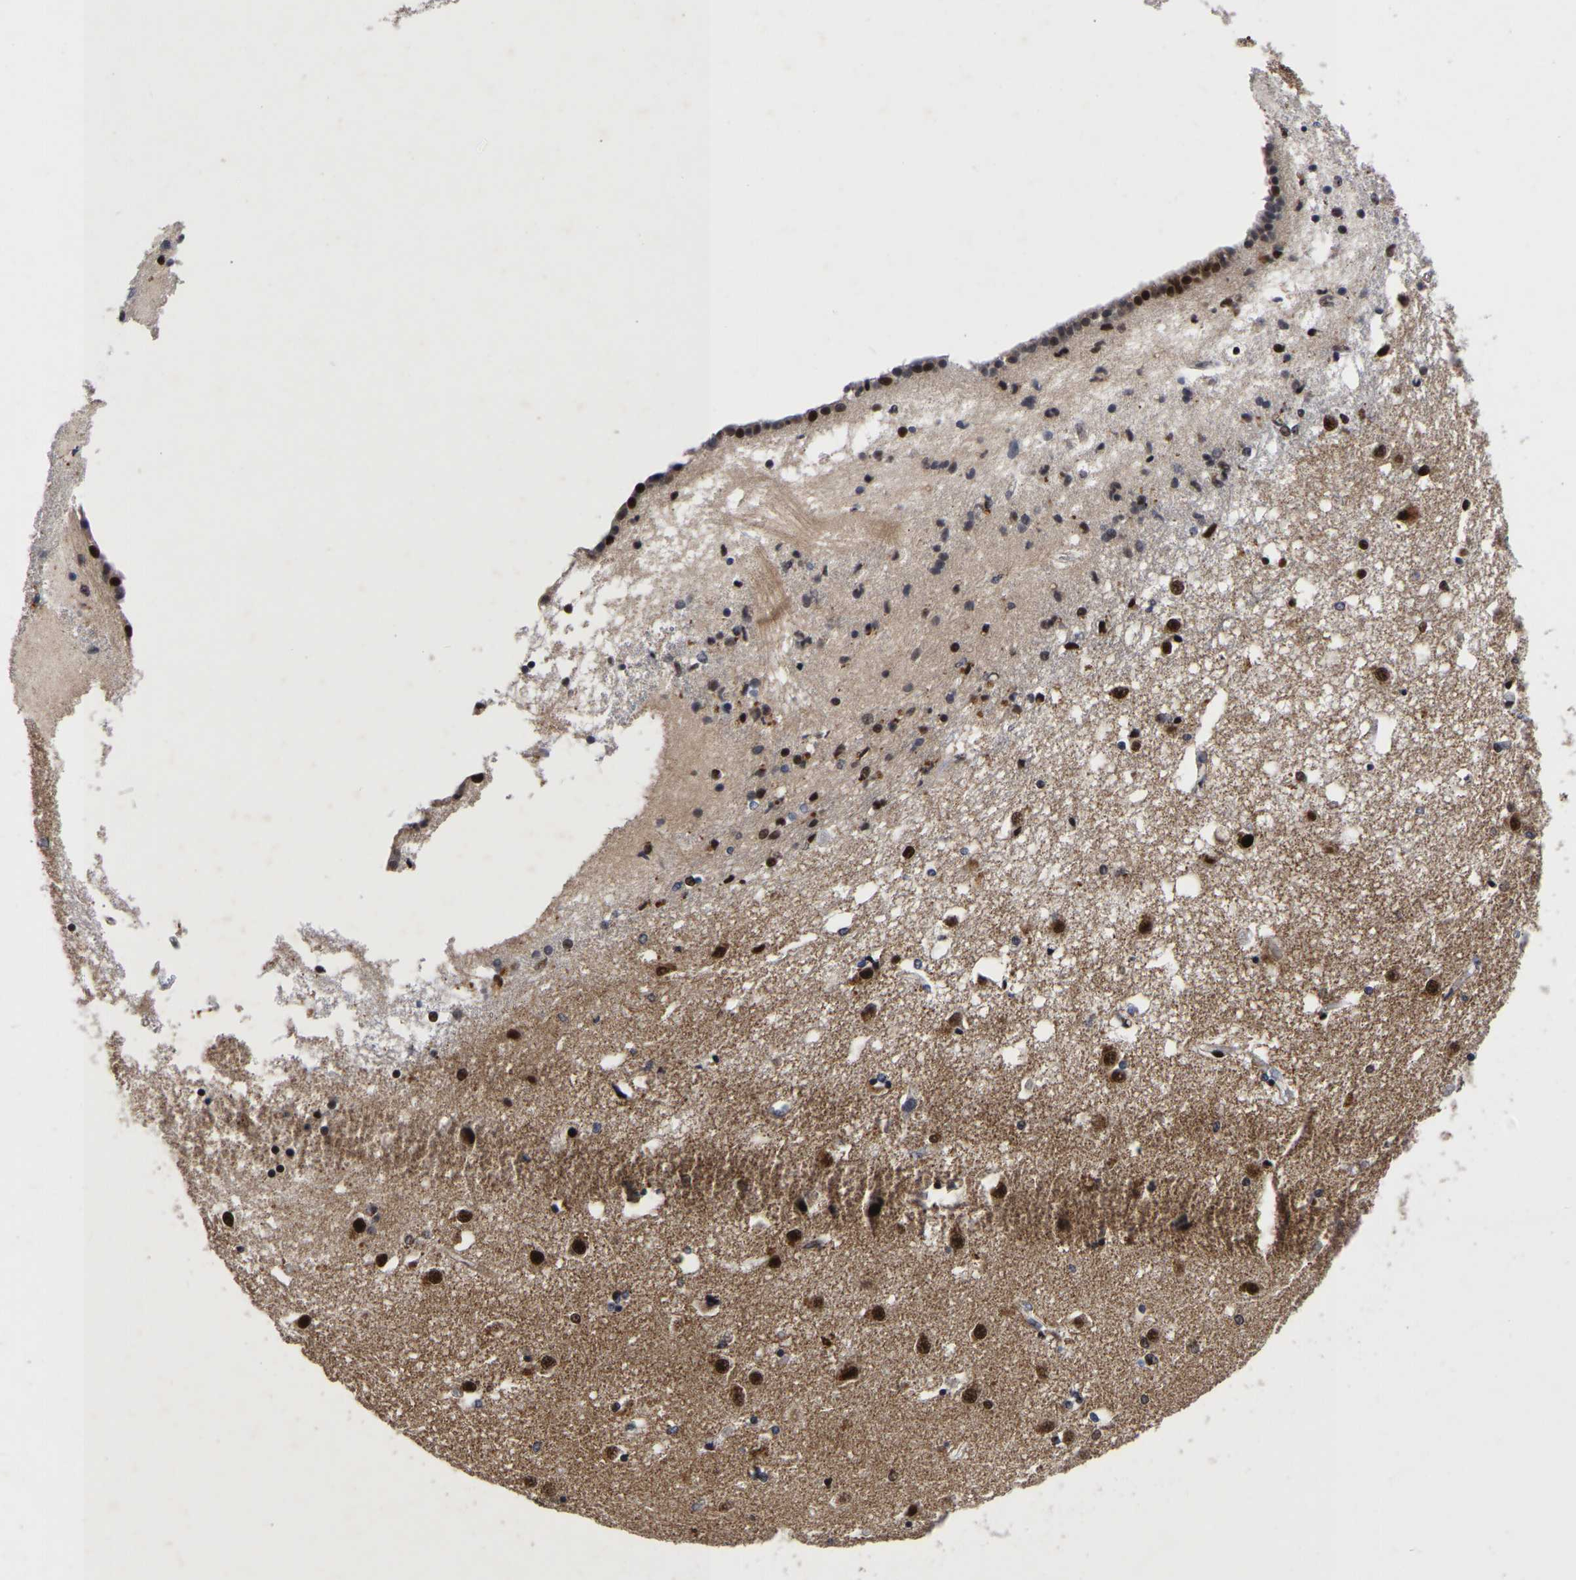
{"staining": {"intensity": "strong", "quantity": "25%-75%", "location": "nuclear"}, "tissue": "caudate", "cell_type": "Glial cells", "image_type": "normal", "snomed": [{"axis": "morphology", "description": "Normal tissue, NOS"}, {"axis": "topography", "description": "Lateral ventricle wall"}], "caption": "The photomicrograph exhibits a brown stain indicating the presence of a protein in the nuclear of glial cells in caudate.", "gene": "JUNB", "patient": {"sex": "male", "age": 45}}